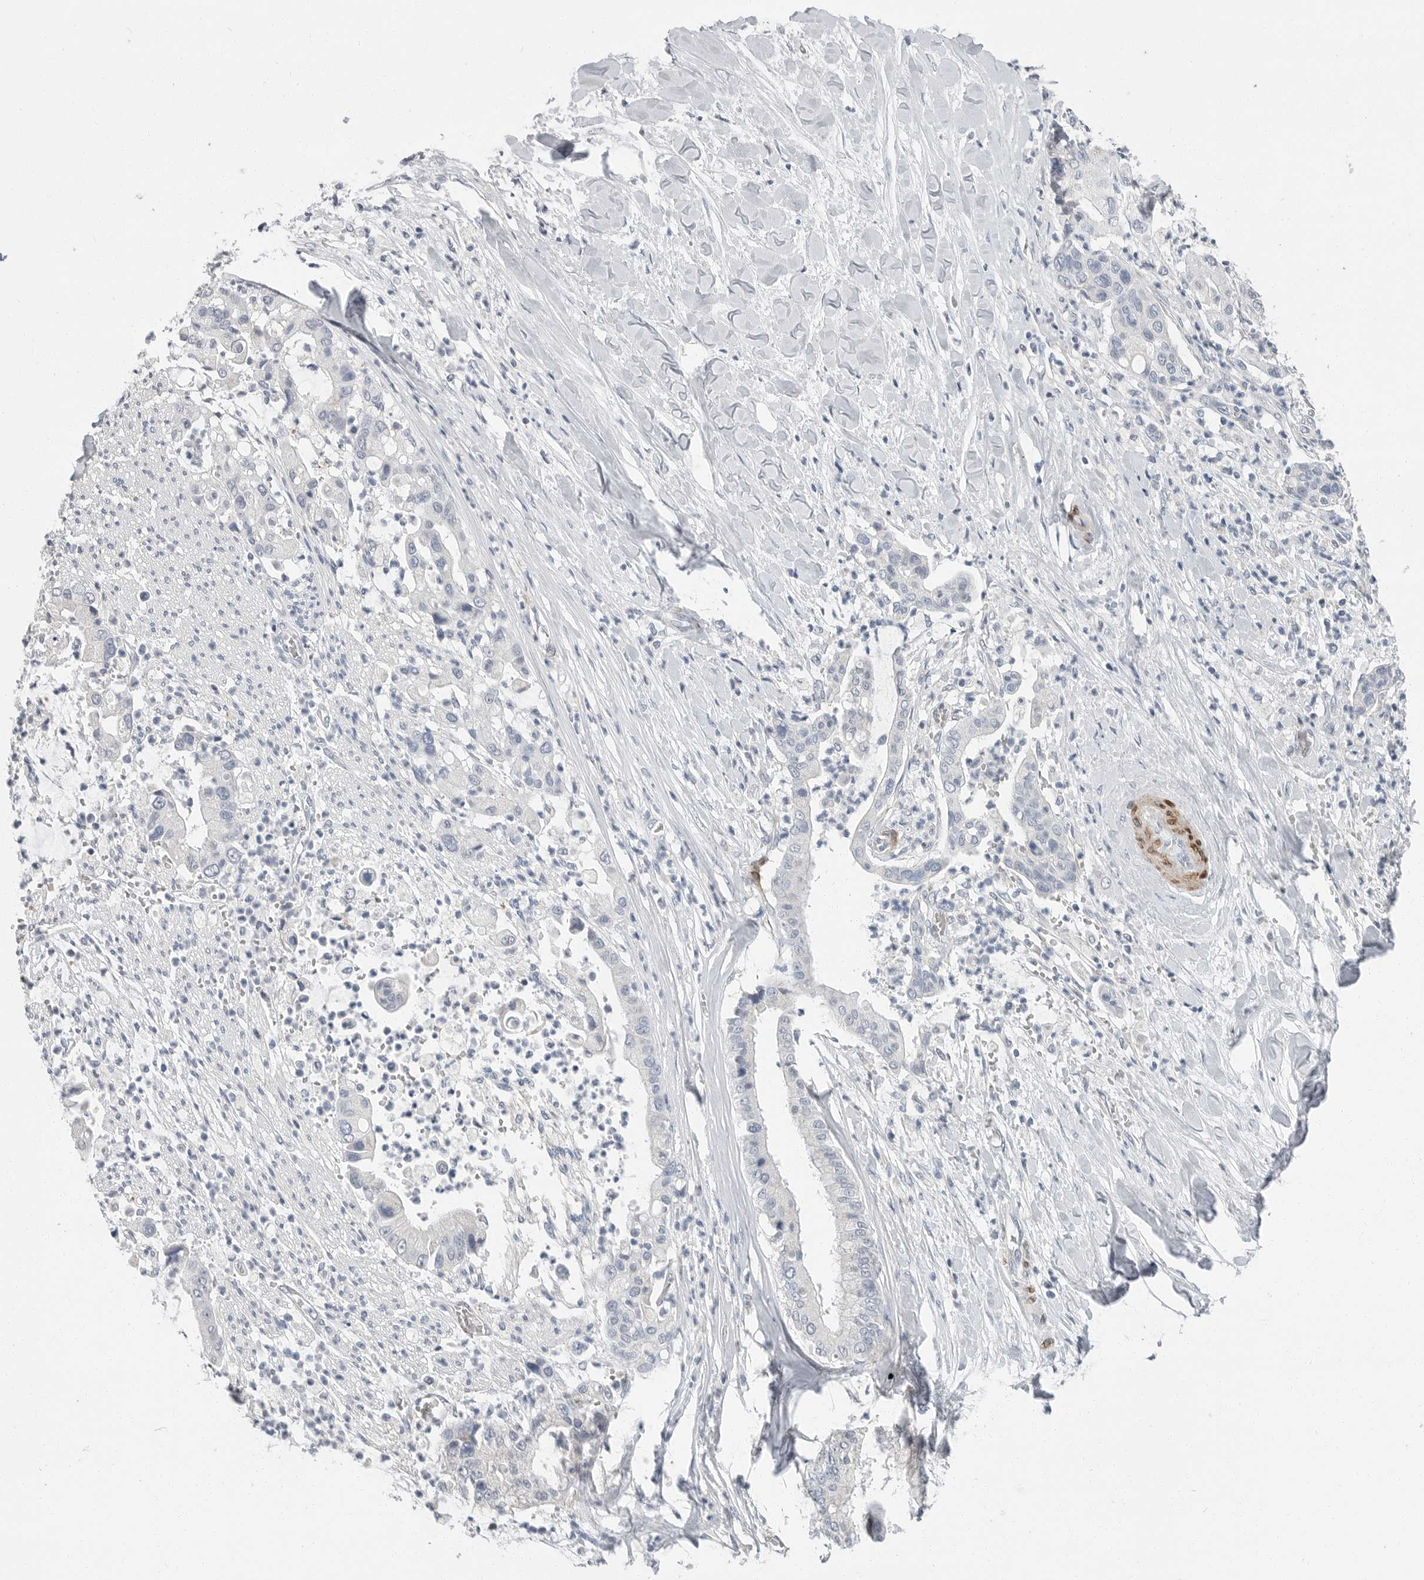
{"staining": {"intensity": "negative", "quantity": "none", "location": "none"}, "tissue": "liver cancer", "cell_type": "Tumor cells", "image_type": "cancer", "snomed": [{"axis": "morphology", "description": "Cholangiocarcinoma"}, {"axis": "topography", "description": "Liver"}], "caption": "A histopathology image of liver cancer stained for a protein demonstrates no brown staining in tumor cells.", "gene": "PLN", "patient": {"sex": "female", "age": 54}}